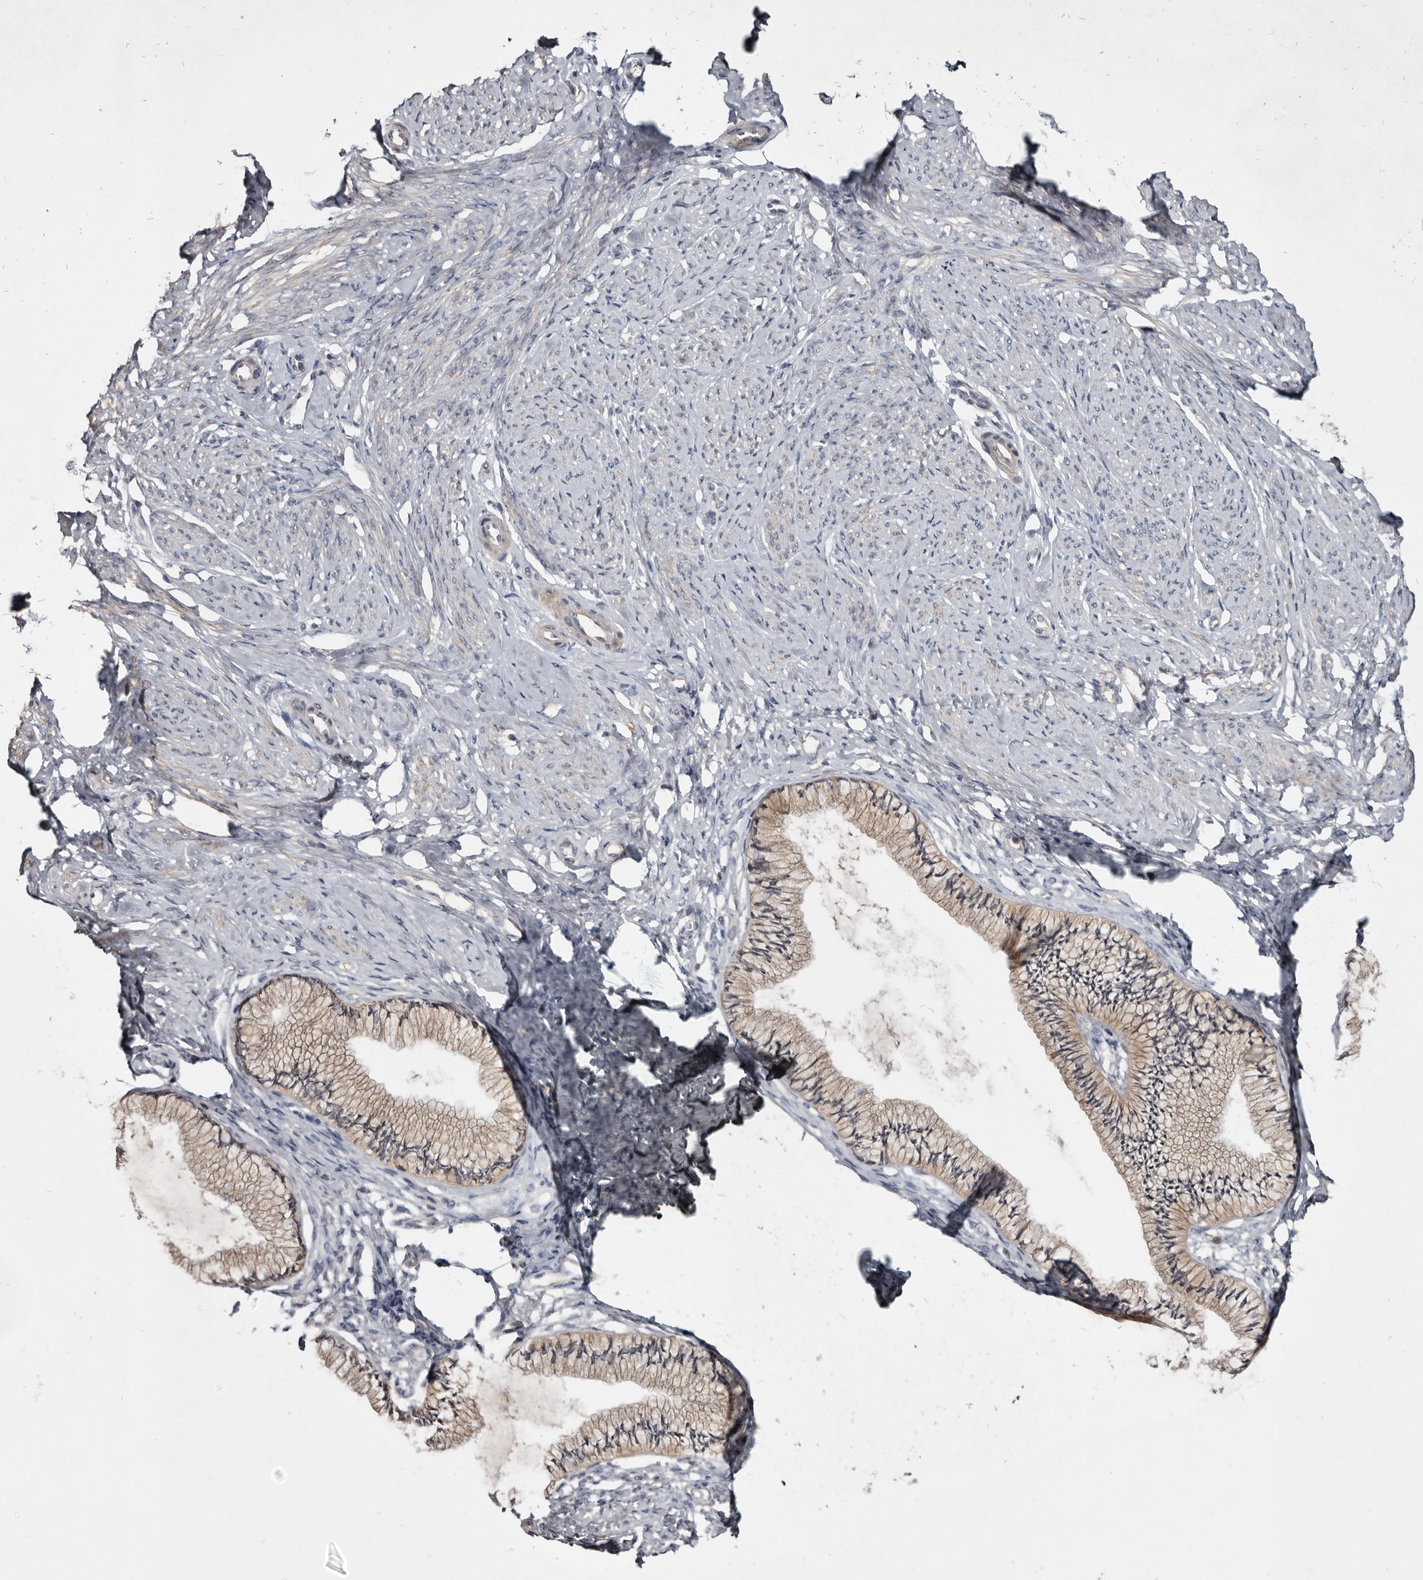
{"staining": {"intensity": "weak", "quantity": "25%-75%", "location": "cytoplasmic/membranous"}, "tissue": "cervix", "cell_type": "Glandular cells", "image_type": "normal", "snomed": [{"axis": "morphology", "description": "Normal tissue, NOS"}, {"axis": "topography", "description": "Cervix"}], "caption": "Cervix stained with immunohistochemistry (IHC) reveals weak cytoplasmic/membranous expression in approximately 25%-75% of glandular cells. (IHC, brightfield microscopy, high magnification).", "gene": "TTC39A", "patient": {"sex": "female", "age": 36}}